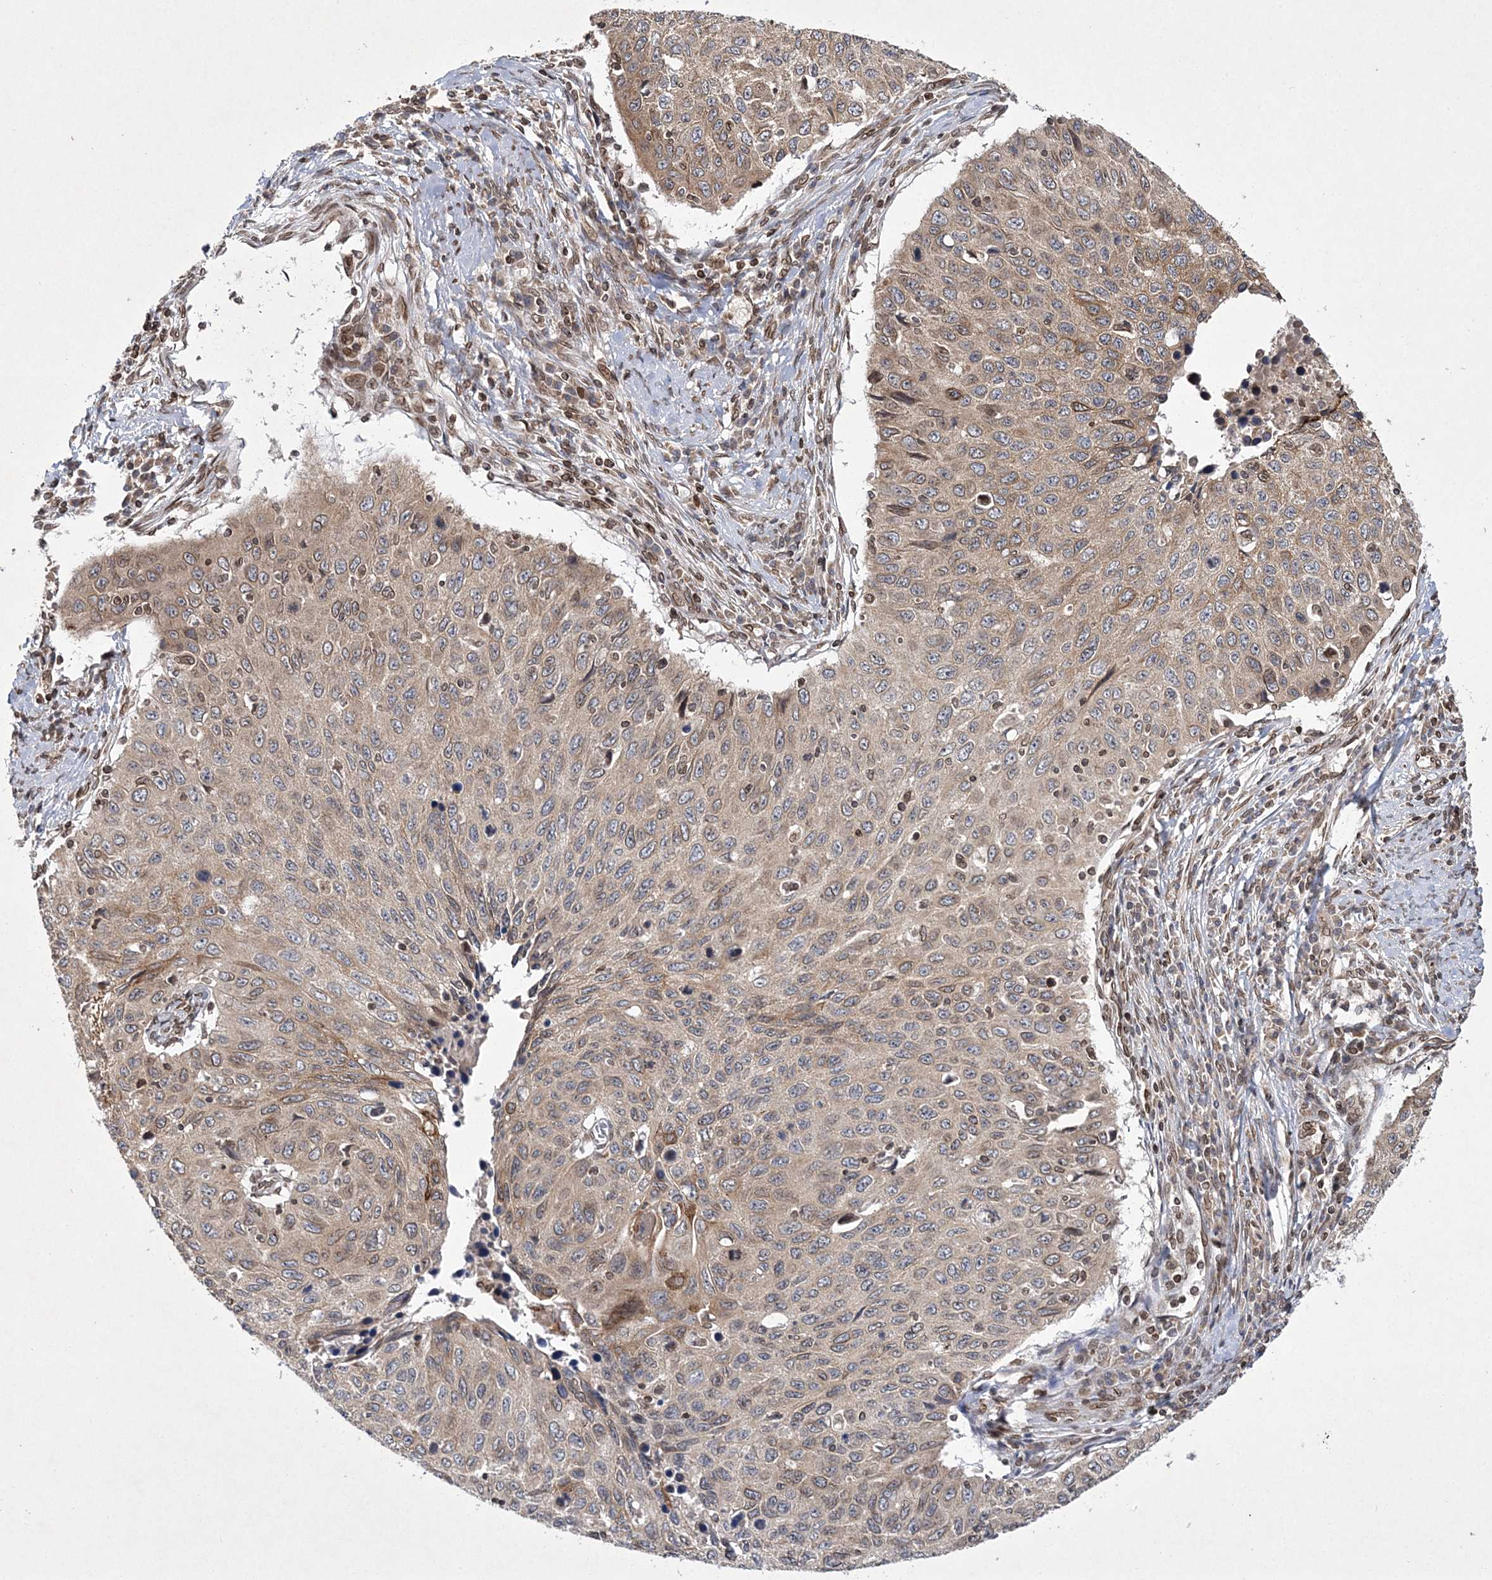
{"staining": {"intensity": "weak", "quantity": ">75%", "location": "cytoplasmic/membranous"}, "tissue": "cervical cancer", "cell_type": "Tumor cells", "image_type": "cancer", "snomed": [{"axis": "morphology", "description": "Squamous cell carcinoma, NOS"}, {"axis": "topography", "description": "Cervix"}], "caption": "Immunohistochemical staining of human squamous cell carcinoma (cervical) exhibits low levels of weak cytoplasmic/membranous staining in approximately >75% of tumor cells. (DAB = brown stain, brightfield microscopy at high magnification).", "gene": "DNAJC27", "patient": {"sex": "female", "age": 53}}